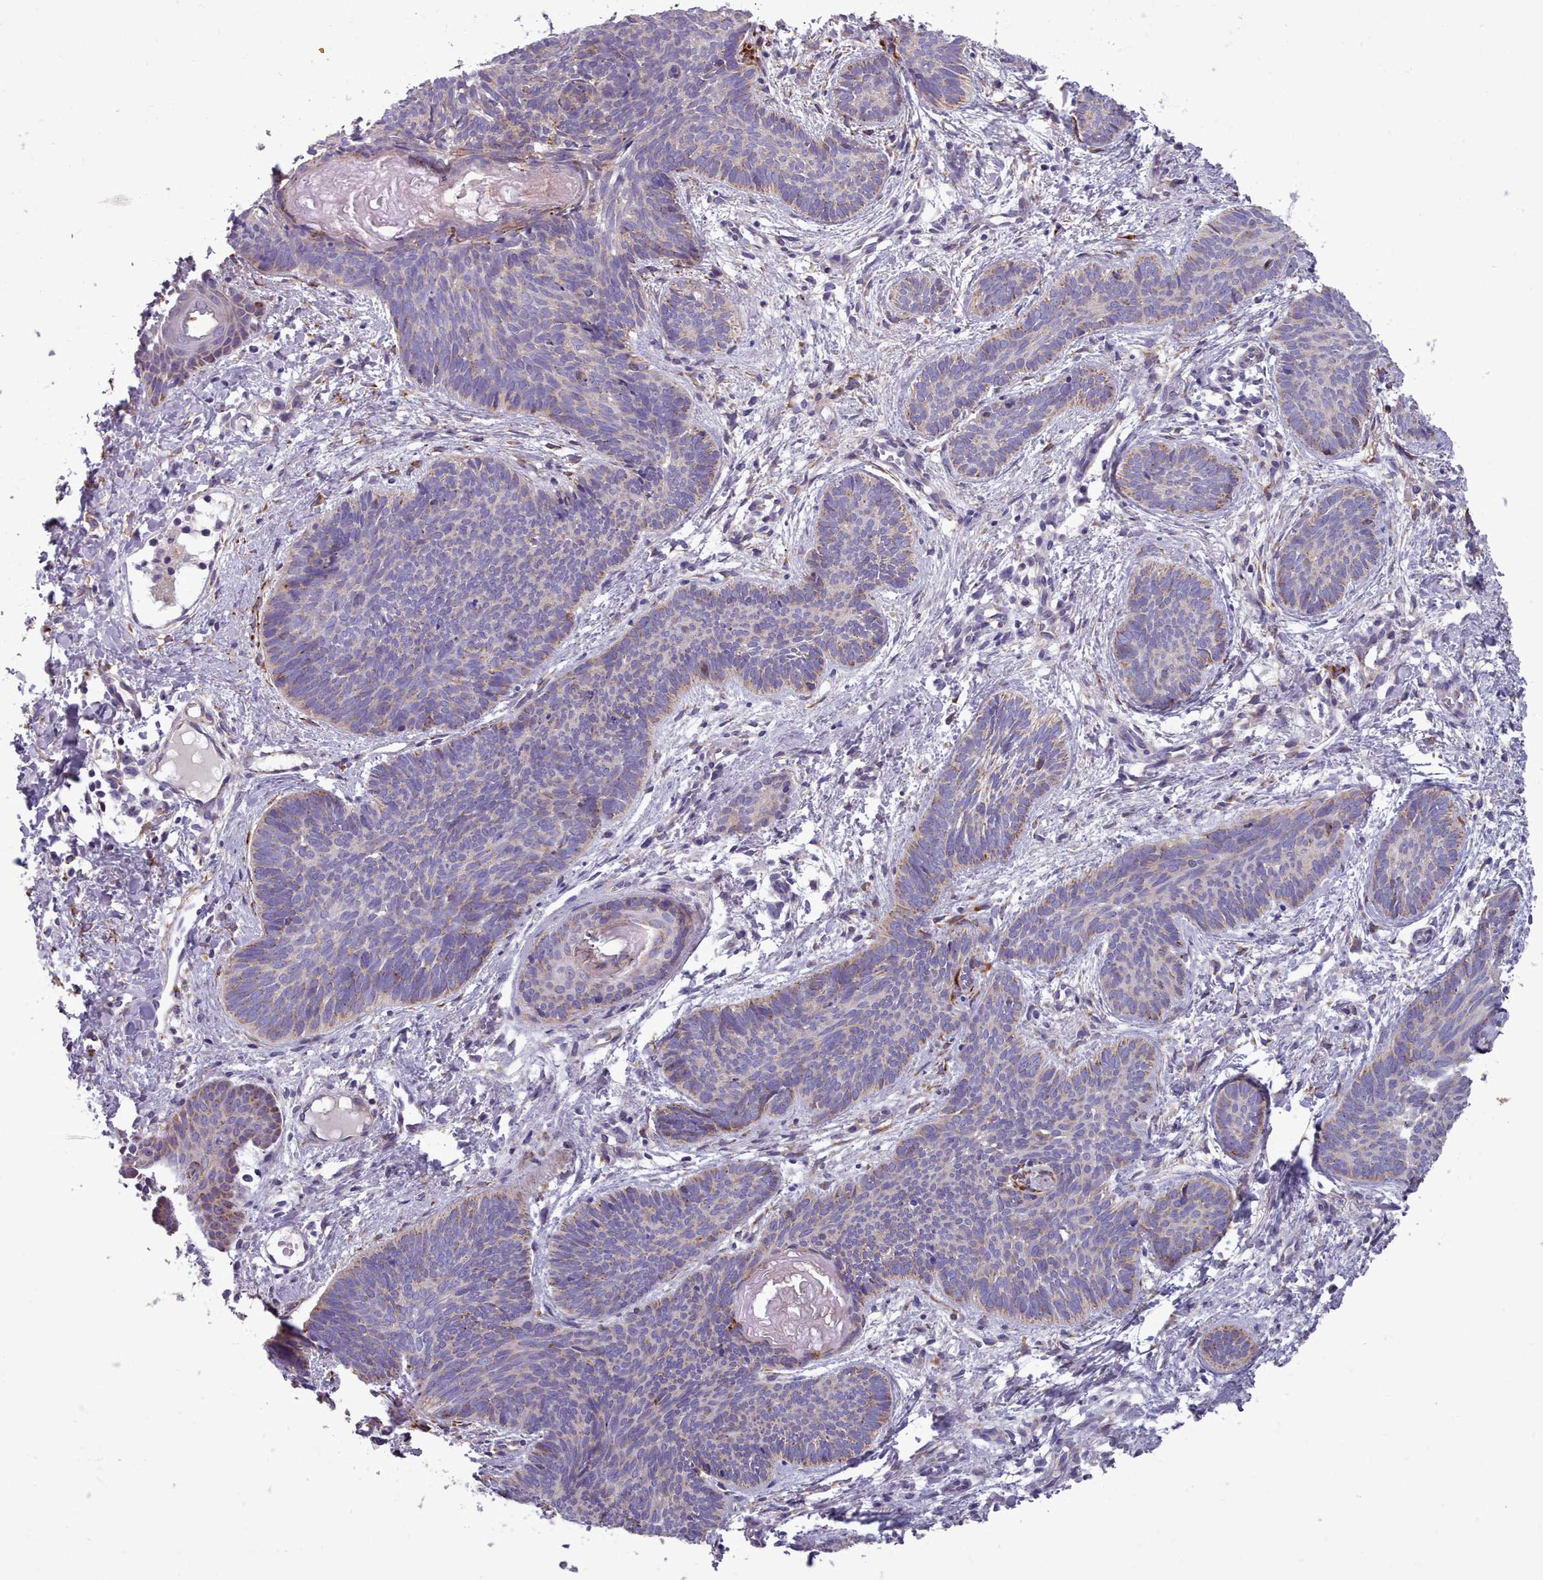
{"staining": {"intensity": "weak", "quantity": "<25%", "location": "cytoplasmic/membranous"}, "tissue": "skin cancer", "cell_type": "Tumor cells", "image_type": "cancer", "snomed": [{"axis": "morphology", "description": "Basal cell carcinoma"}, {"axis": "topography", "description": "Skin"}], "caption": "An immunohistochemistry photomicrograph of skin cancer is shown. There is no staining in tumor cells of skin cancer. The staining was performed using DAB (3,3'-diaminobenzidine) to visualize the protein expression in brown, while the nuclei were stained in blue with hematoxylin (Magnification: 20x).", "gene": "FKBP10", "patient": {"sex": "female", "age": 81}}